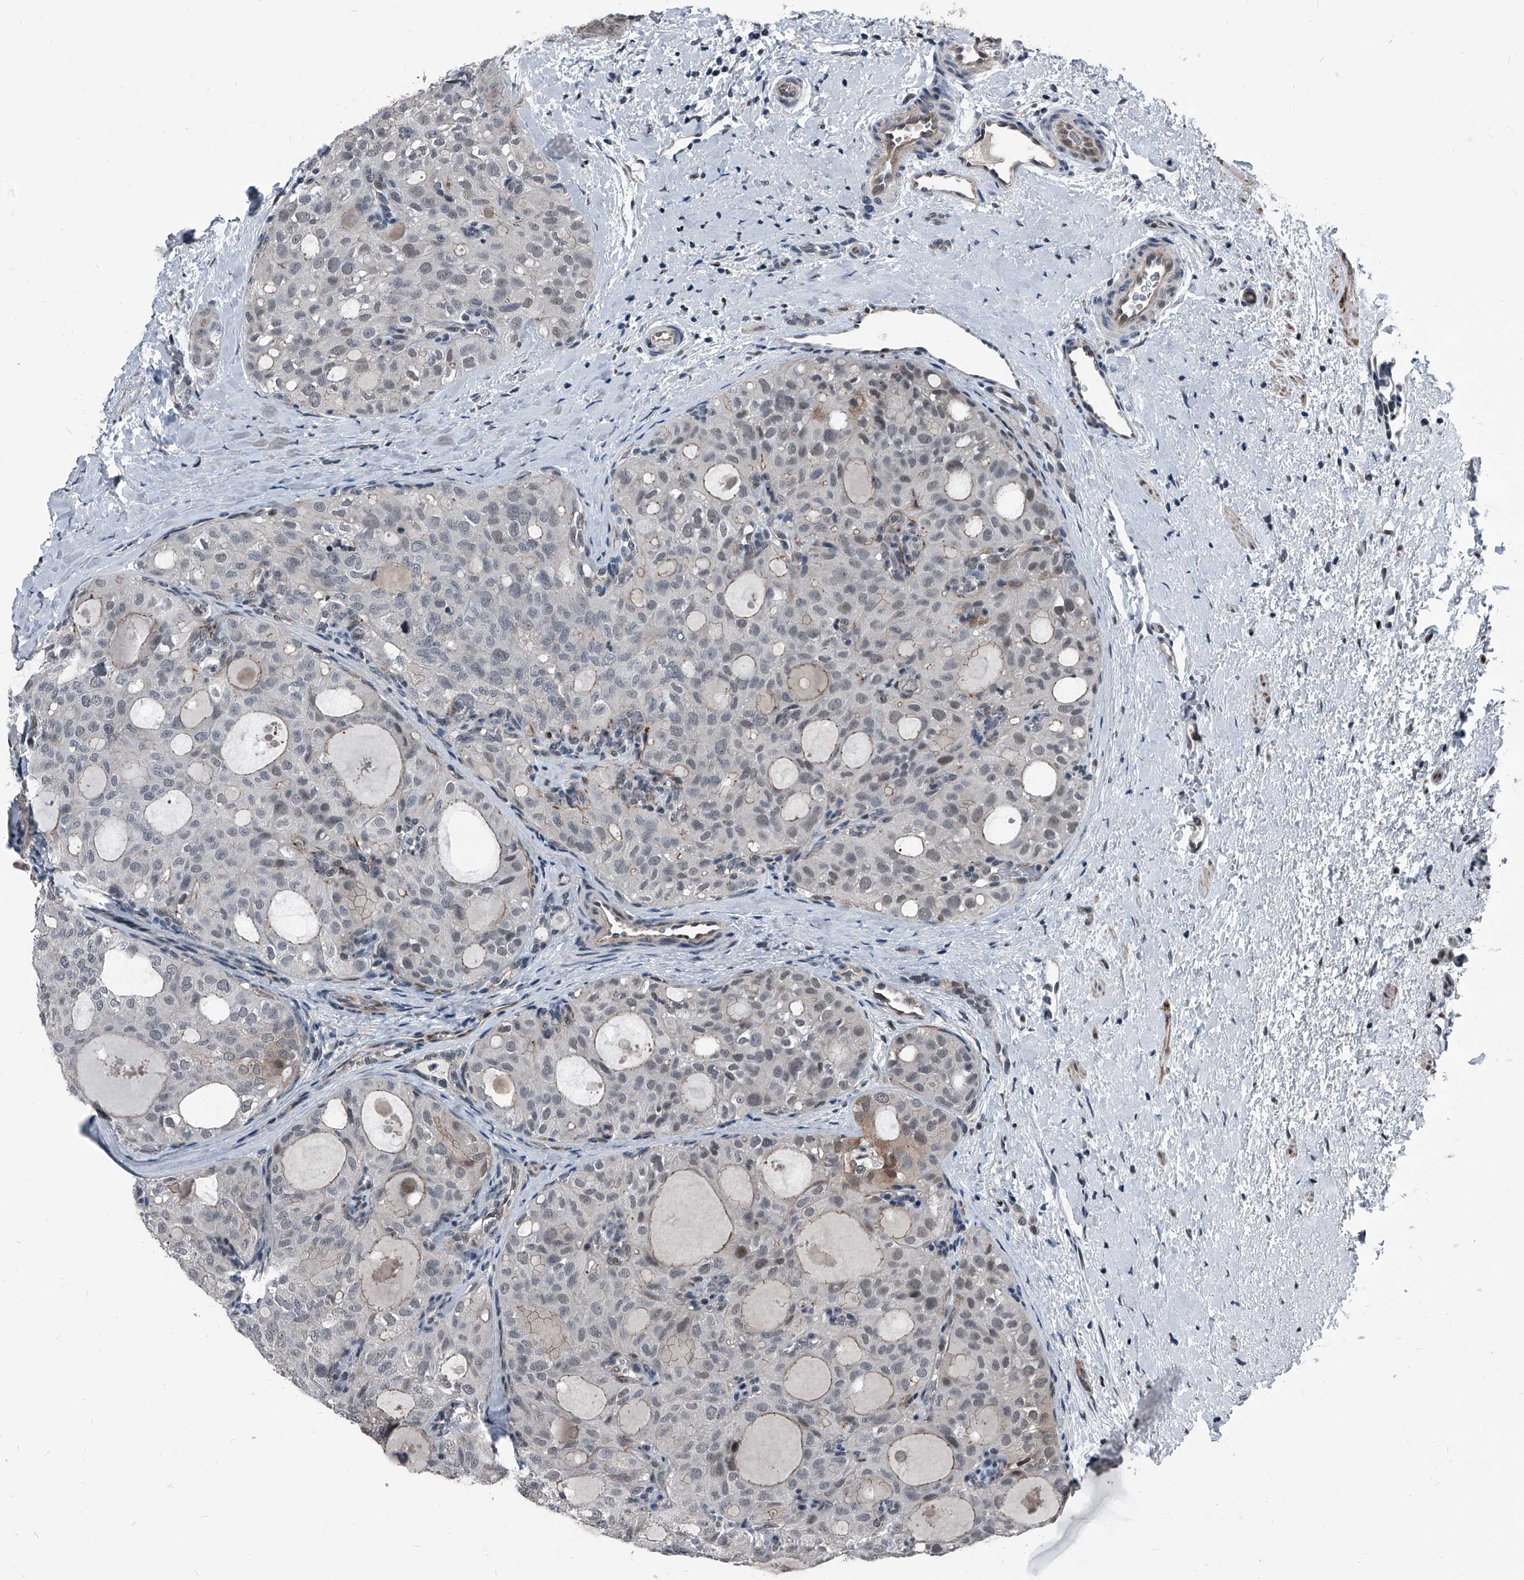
{"staining": {"intensity": "weak", "quantity": "<25%", "location": "cytoplasmic/membranous,nuclear"}, "tissue": "thyroid cancer", "cell_type": "Tumor cells", "image_type": "cancer", "snomed": [{"axis": "morphology", "description": "Follicular adenoma carcinoma, NOS"}, {"axis": "topography", "description": "Thyroid gland"}], "caption": "Immunohistochemistry (IHC) image of follicular adenoma carcinoma (thyroid) stained for a protein (brown), which shows no positivity in tumor cells. (Stains: DAB (3,3'-diaminobenzidine) immunohistochemistry (IHC) with hematoxylin counter stain, Microscopy: brightfield microscopy at high magnification).", "gene": "MEN1", "patient": {"sex": "male", "age": 75}}